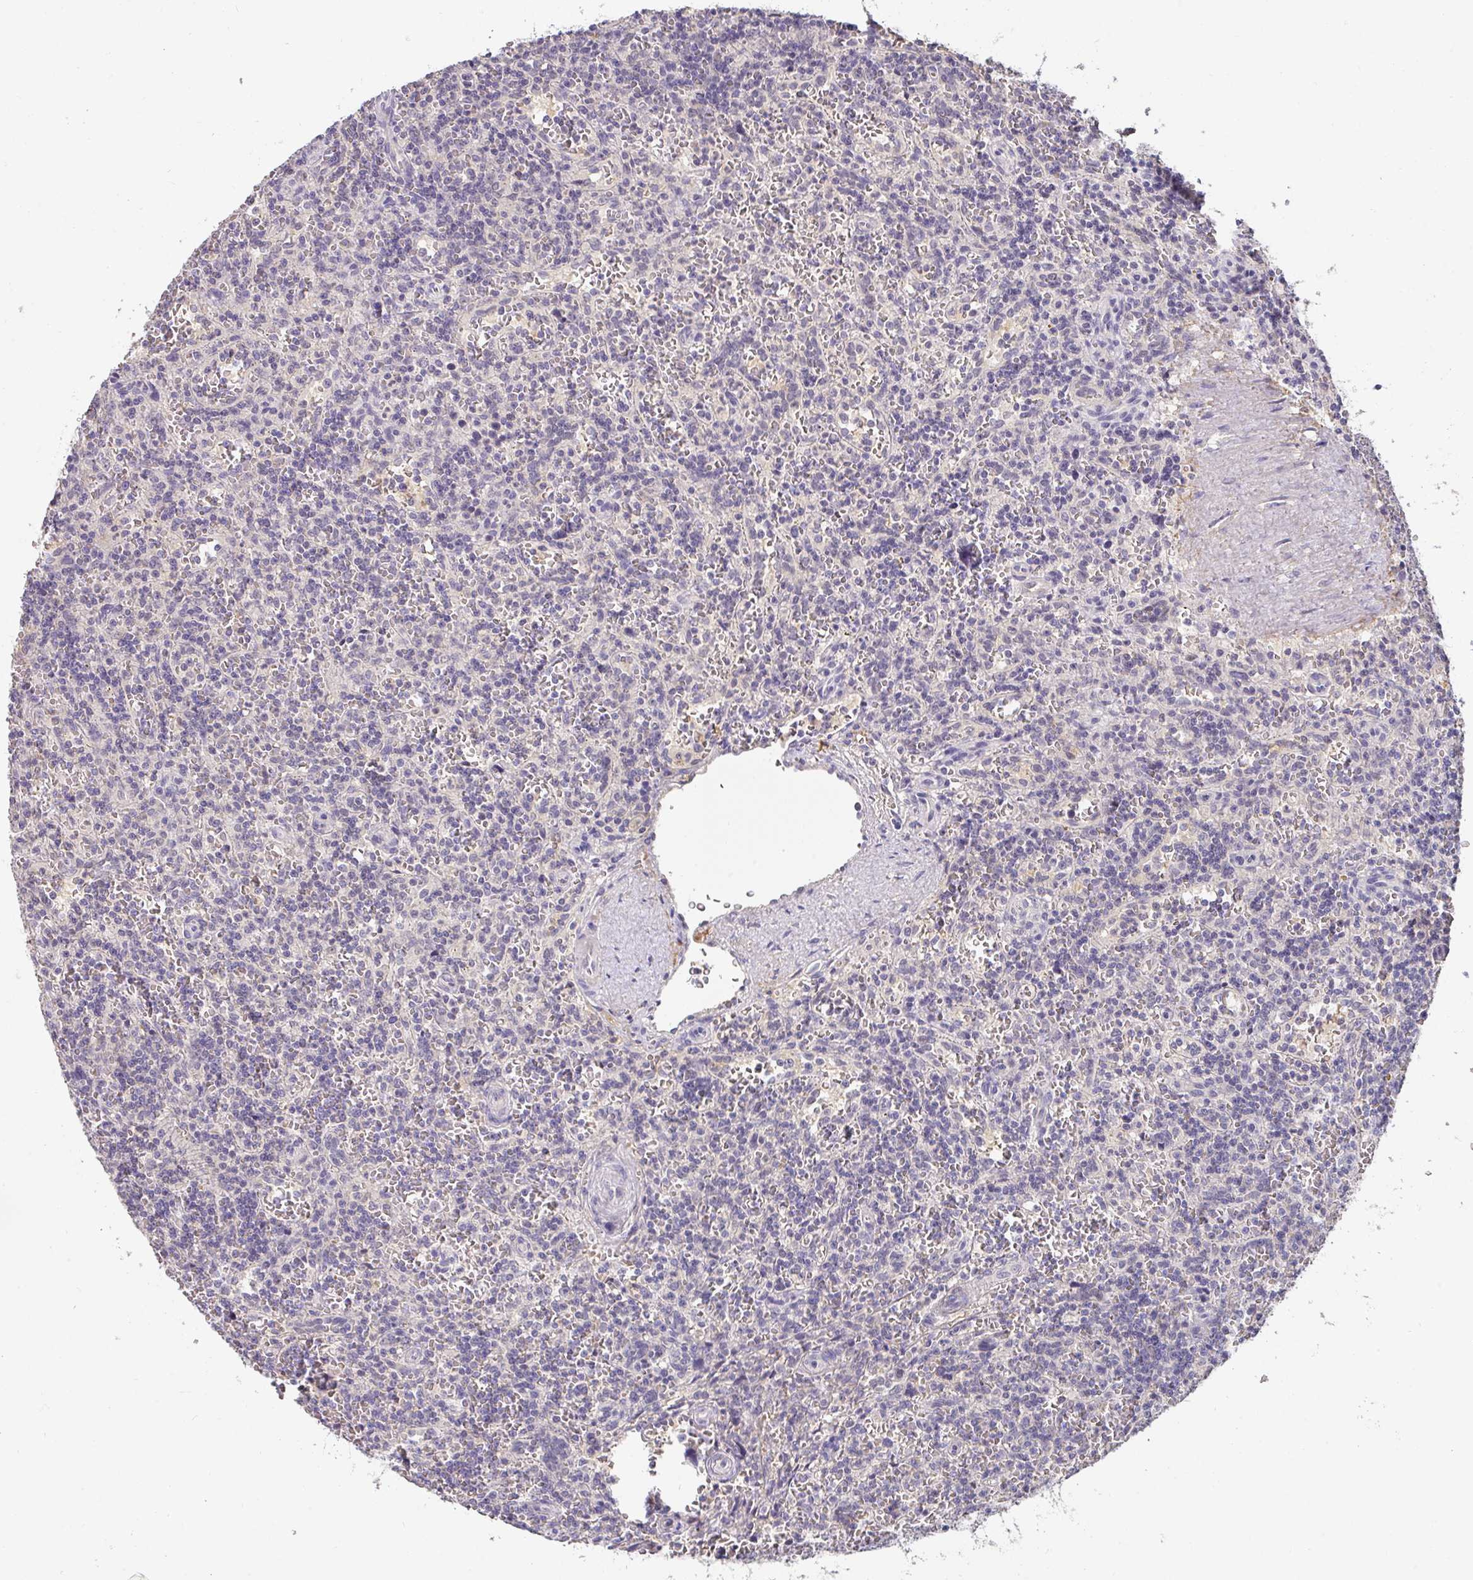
{"staining": {"intensity": "negative", "quantity": "none", "location": "none"}, "tissue": "lymphoma", "cell_type": "Tumor cells", "image_type": "cancer", "snomed": [{"axis": "morphology", "description": "Malignant lymphoma, non-Hodgkin's type, Low grade"}, {"axis": "topography", "description": "Spleen"}], "caption": "A photomicrograph of malignant lymphoma, non-Hodgkin's type (low-grade) stained for a protein reveals no brown staining in tumor cells. (DAB immunohistochemistry with hematoxylin counter stain).", "gene": "FOXN4", "patient": {"sex": "male", "age": 73}}